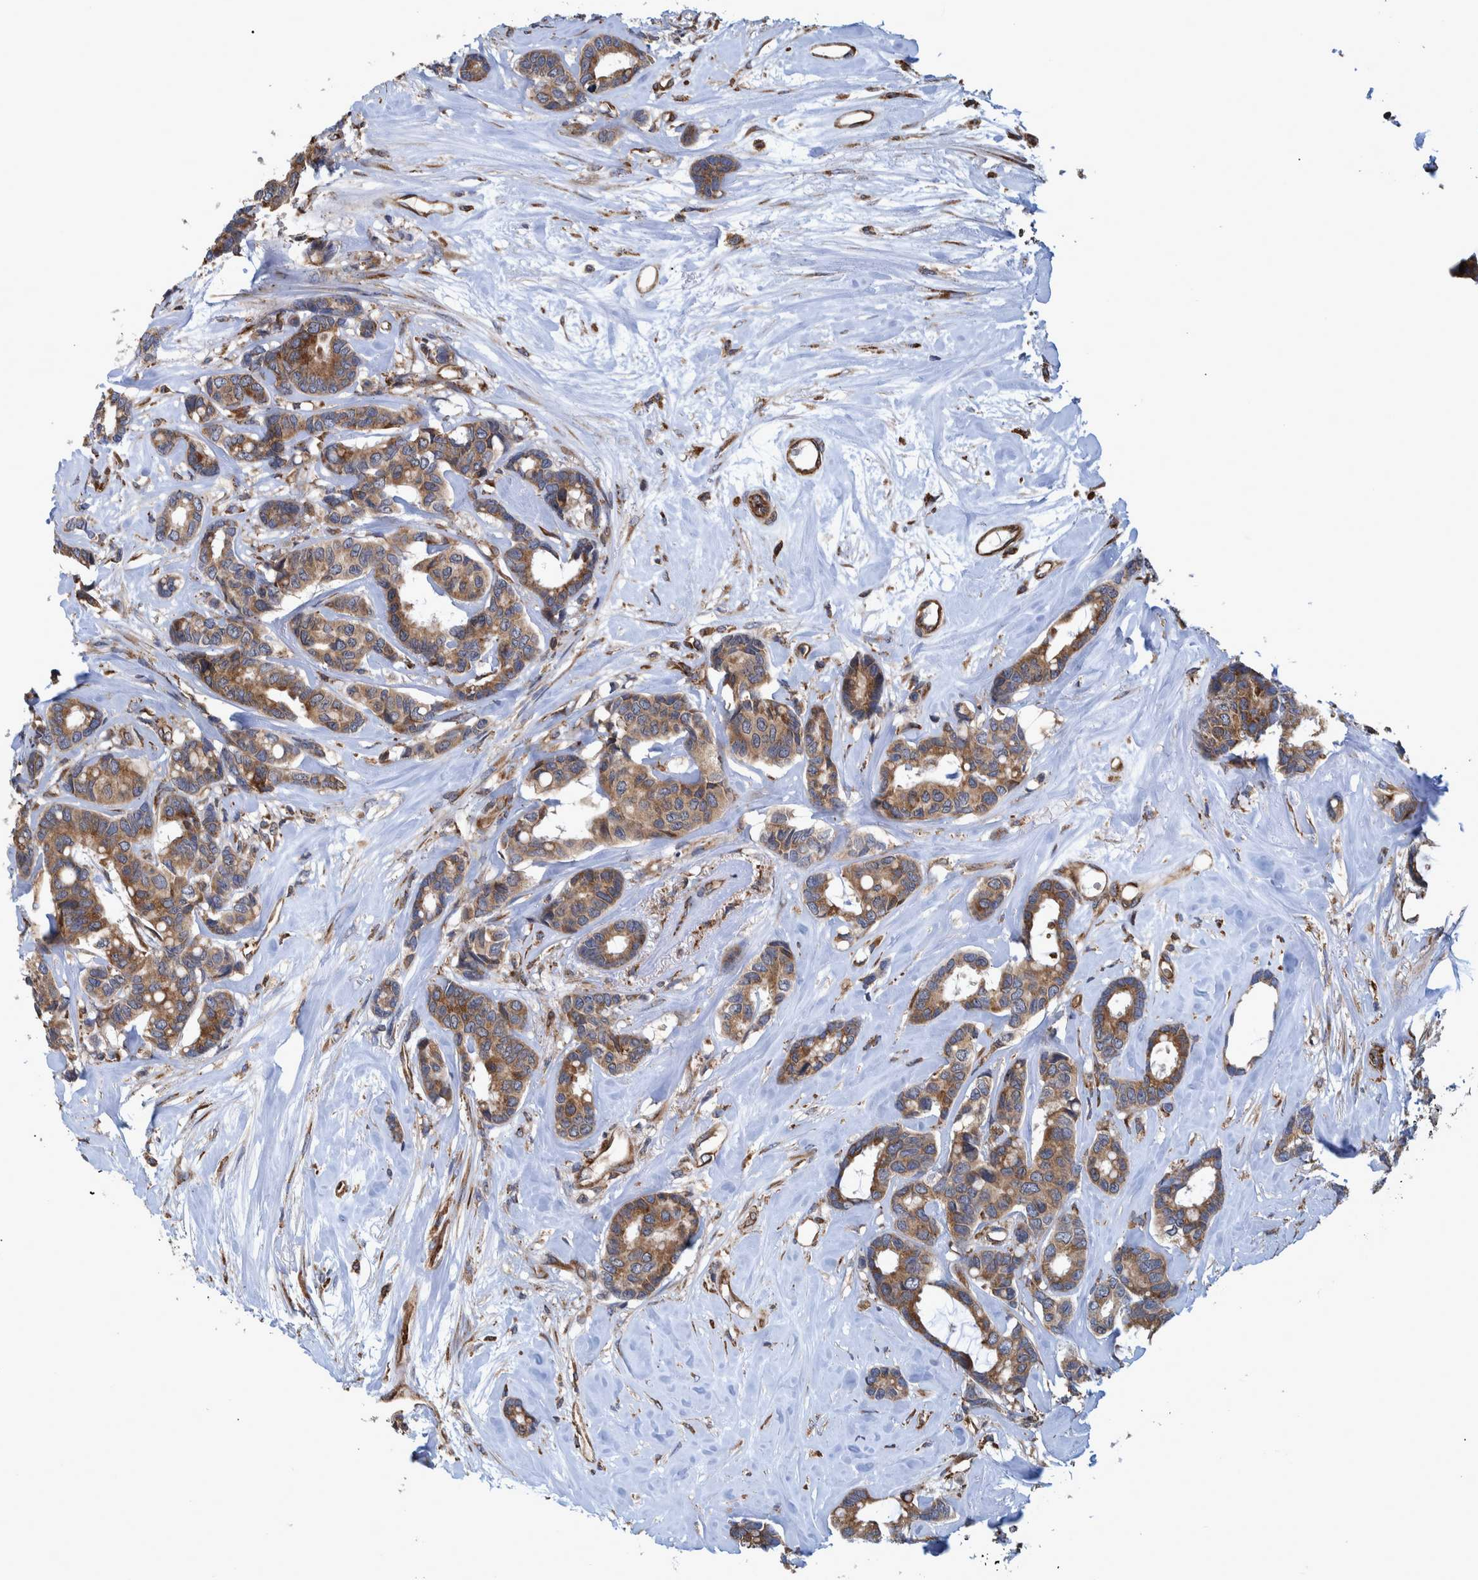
{"staining": {"intensity": "moderate", "quantity": ">75%", "location": "cytoplasmic/membranous"}, "tissue": "breast cancer", "cell_type": "Tumor cells", "image_type": "cancer", "snomed": [{"axis": "morphology", "description": "Duct carcinoma"}, {"axis": "topography", "description": "Breast"}], "caption": "Human intraductal carcinoma (breast) stained with a brown dye exhibits moderate cytoplasmic/membranous positive staining in about >75% of tumor cells.", "gene": "SPAG5", "patient": {"sex": "female", "age": 87}}